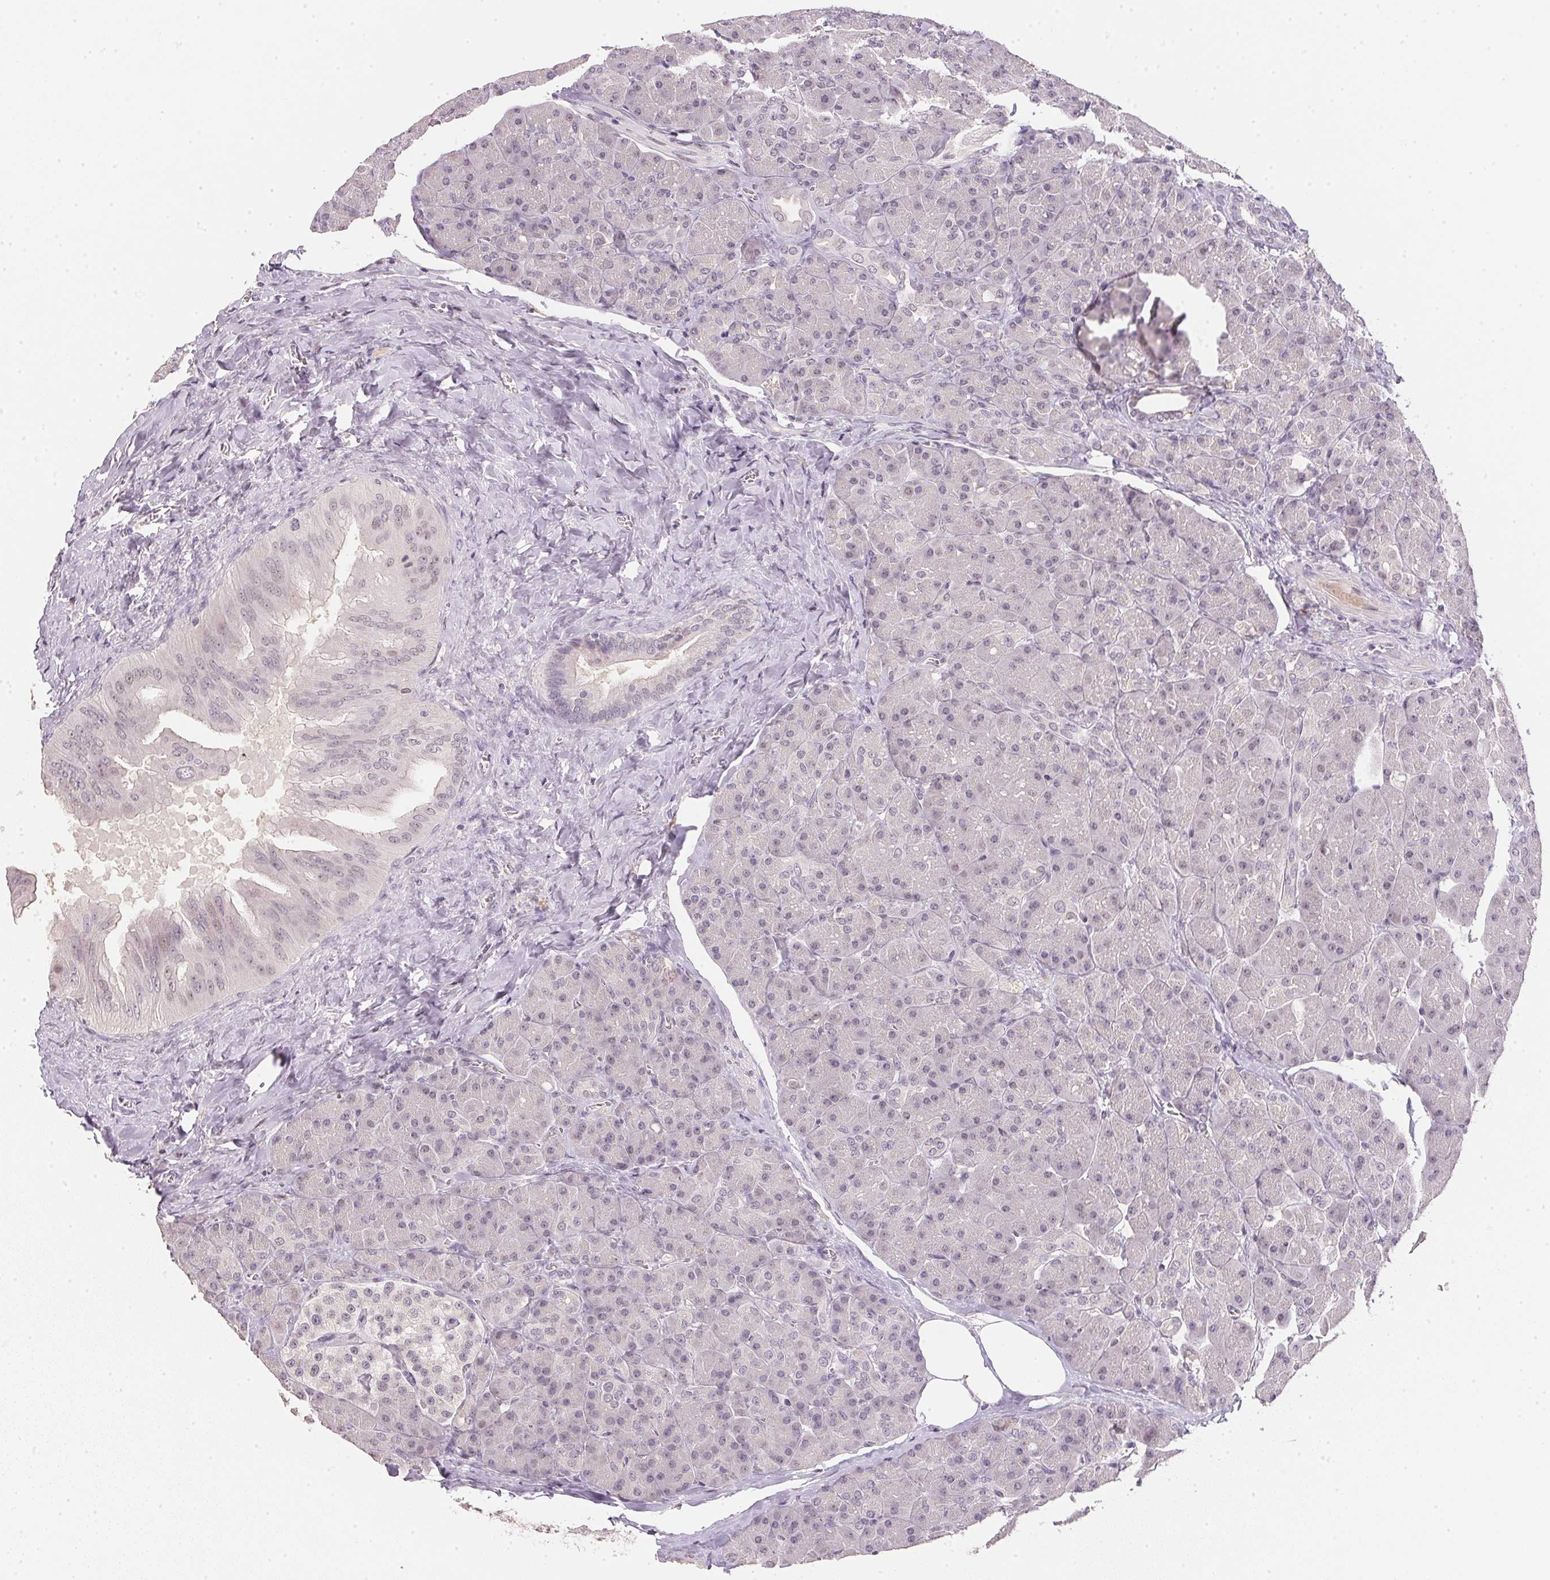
{"staining": {"intensity": "negative", "quantity": "none", "location": "none"}, "tissue": "pancreas", "cell_type": "Exocrine glandular cells", "image_type": "normal", "snomed": [{"axis": "morphology", "description": "Normal tissue, NOS"}, {"axis": "topography", "description": "Pancreas"}], "caption": "IHC histopathology image of normal pancreas: pancreas stained with DAB shows no significant protein staining in exocrine glandular cells. (IHC, brightfield microscopy, high magnification).", "gene": "POLR3G", "patient": {"sex": "male", "age": 55}}